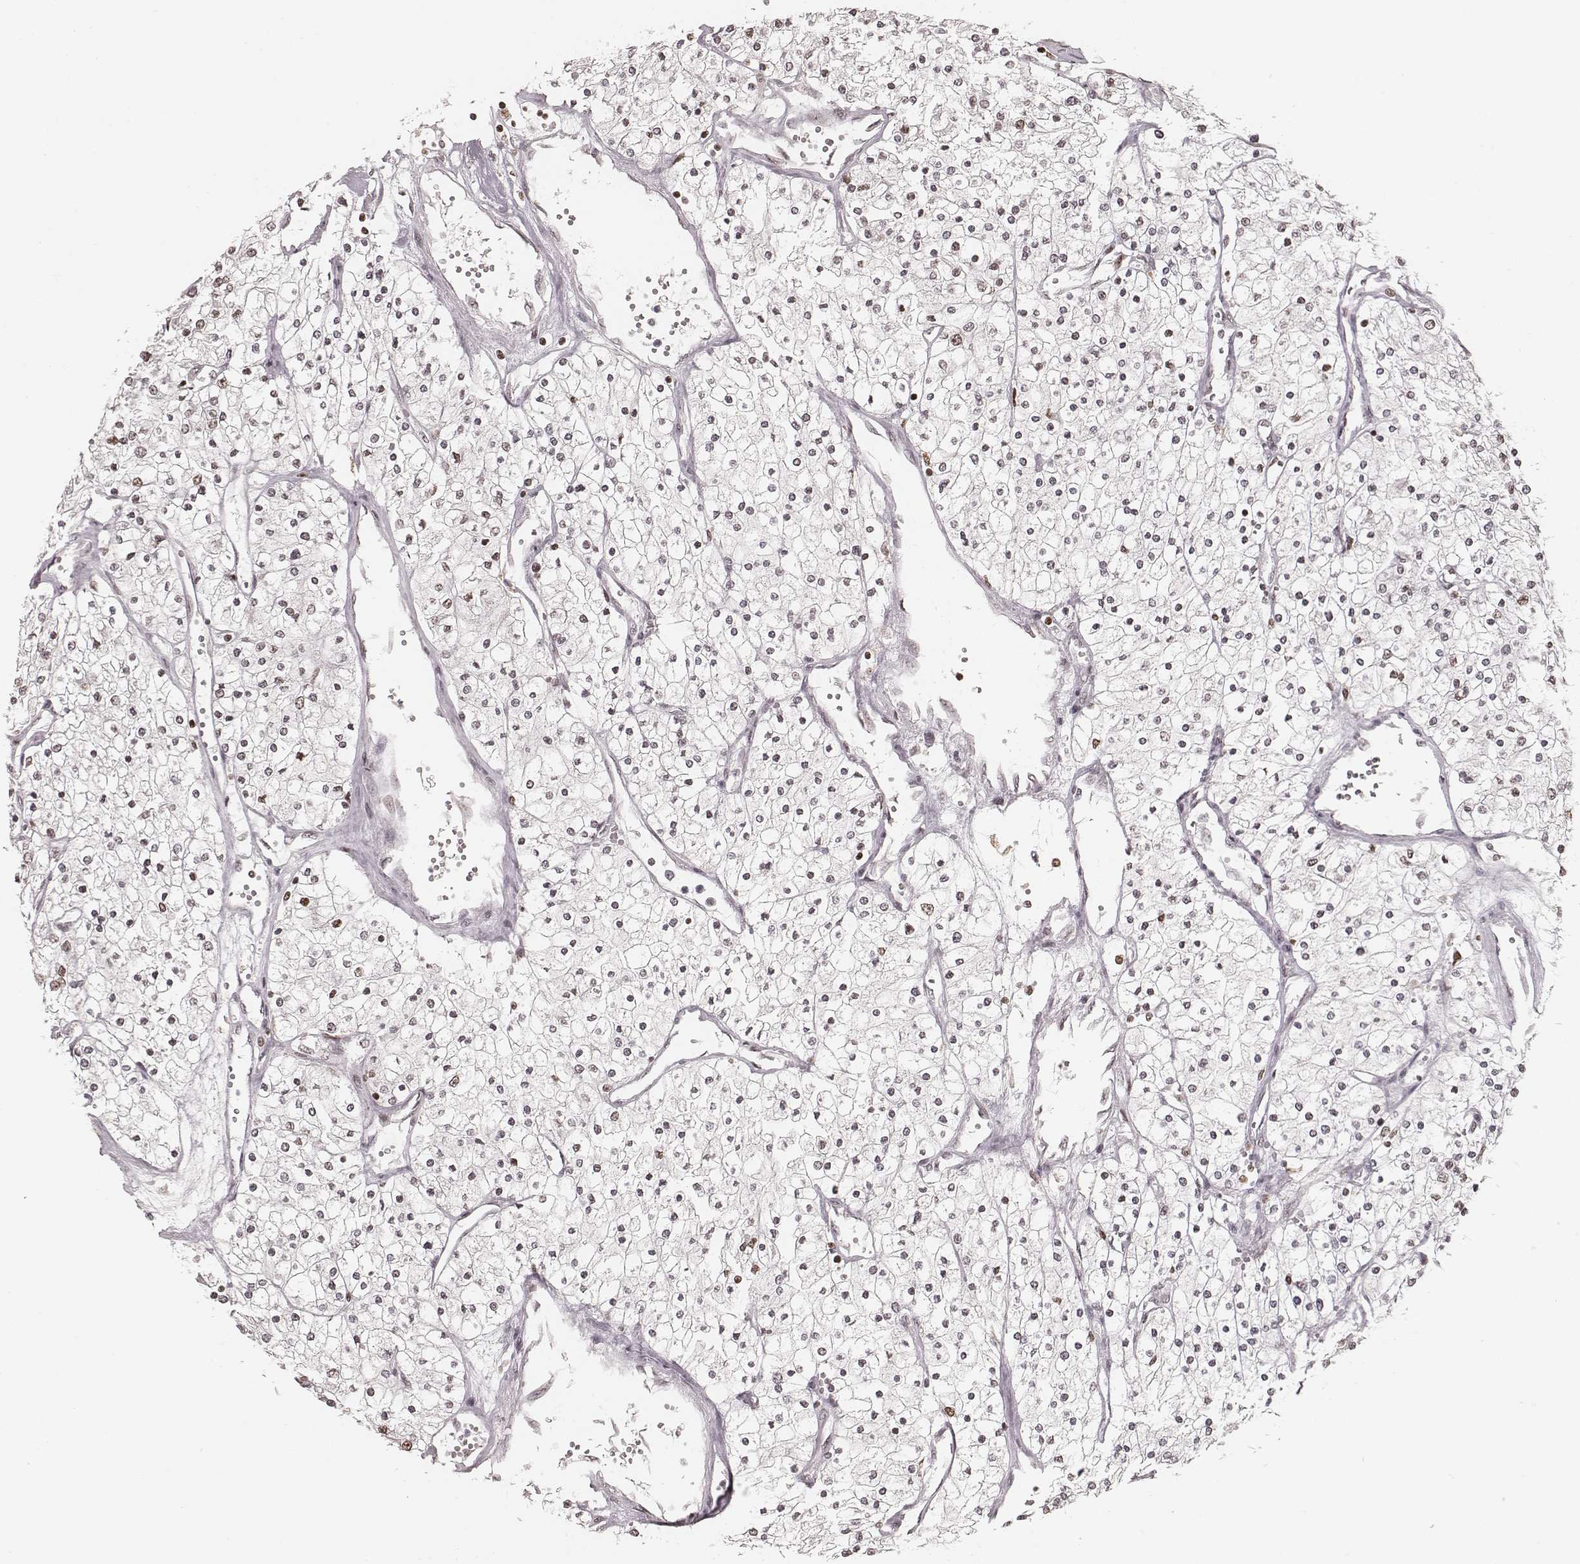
{"staining": {"intensity": "moderate", "quantity": ">75%", "location": "nuclear"}, "tissue": "renal cancer", "cell_type": "Tumor cells", "image_type": "cancer", "snomed": [{"axis": "morphology", "description": "Adenocarcinoma, NOS"}, {"axis": "topography", "description": "Kidney"}], "caption": "This micrograph displays immunohistochemistry staining of human adenocarcinoma (renal), with medium moderate nuclear staining in about >75% of tumor cells.", "gene": "PARP1", "patient": {"sex": "male", "age": 80}}